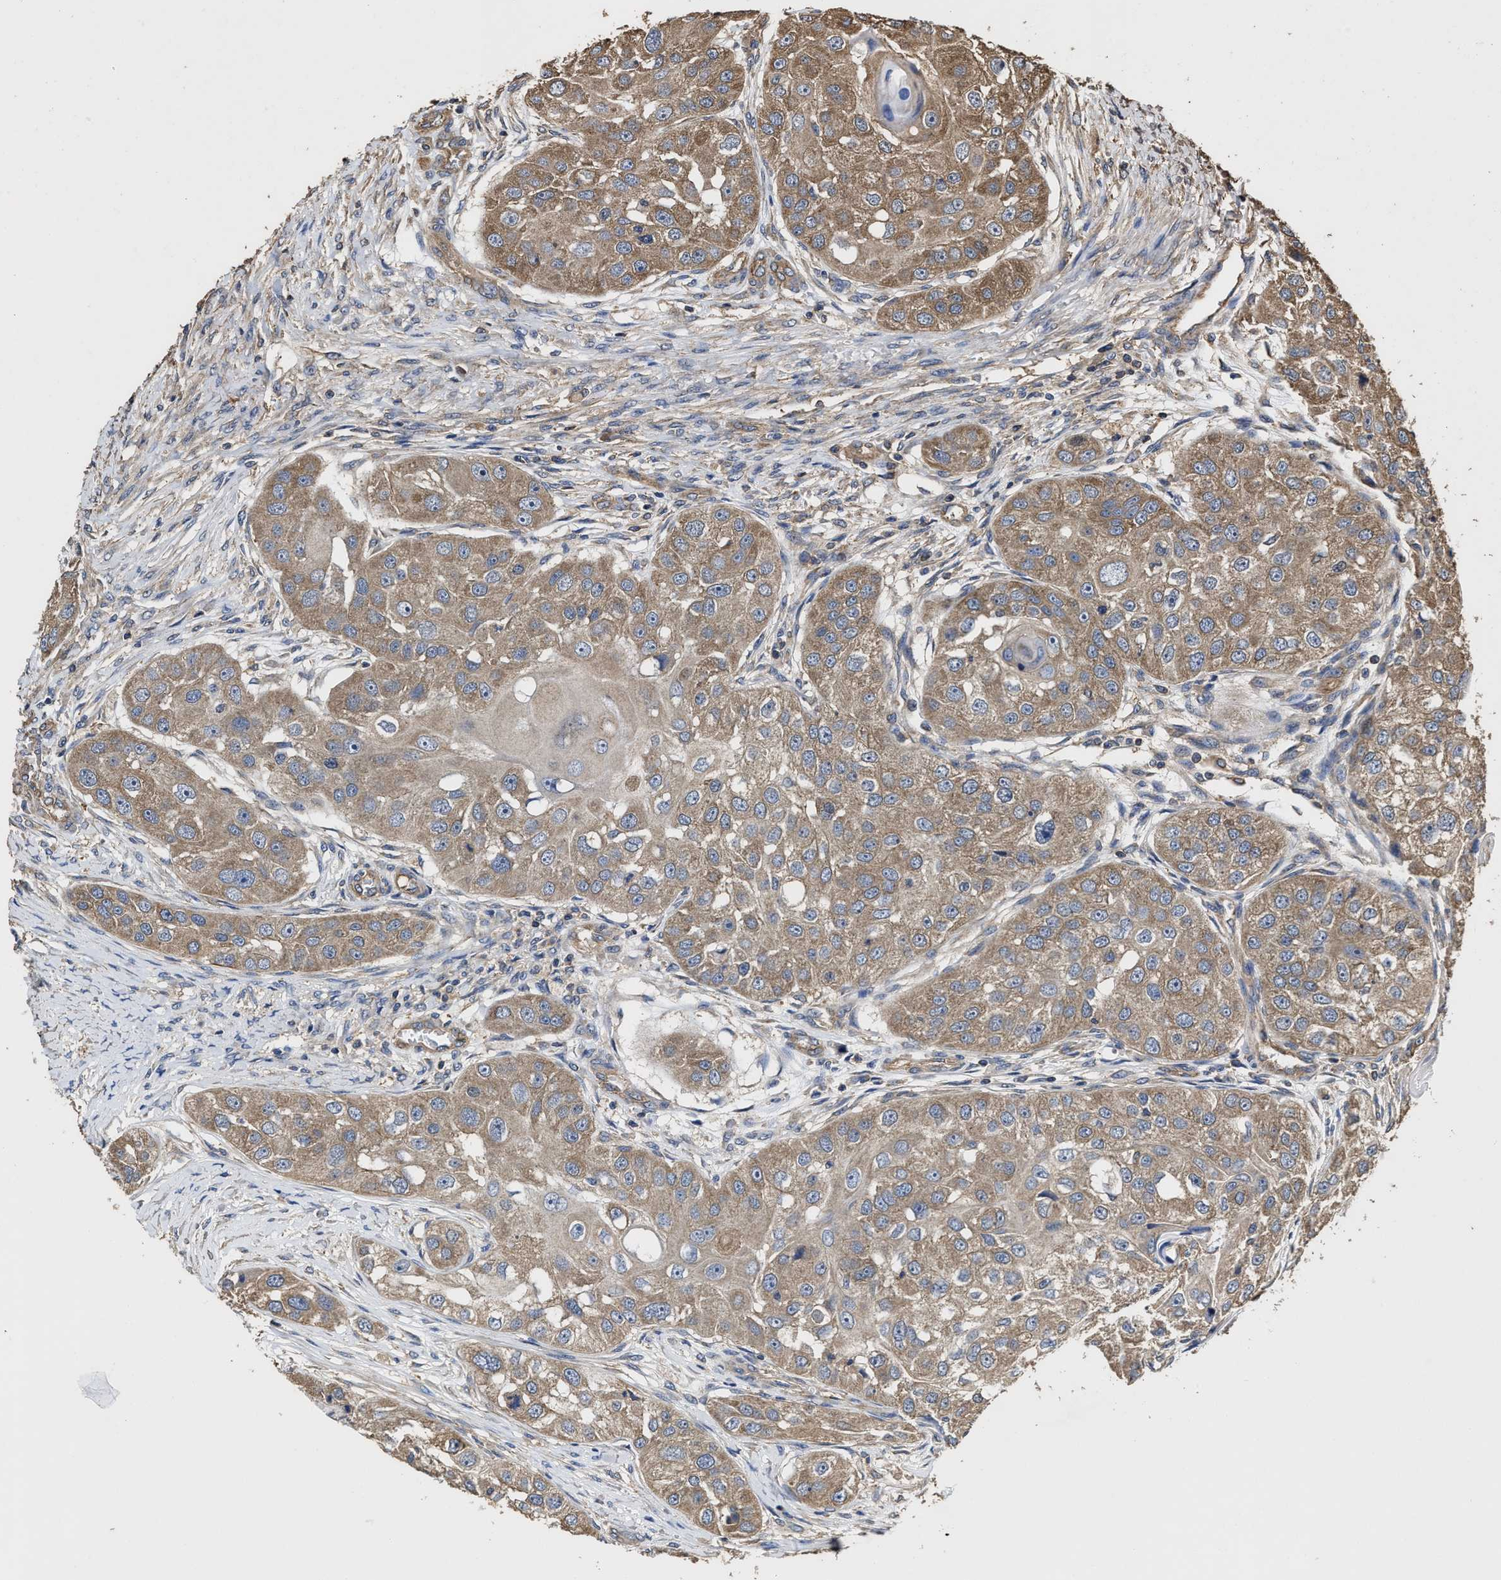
{"staining": {"intensity": "moderate", "quantity": ">75%", "location": "cytoplasmic/membranous"}, "tissue": "head and neck cancer", "cell_type": "Tumor cells", "image_type": "cancer", "snomed": [{"axis": "morphology", "description": "Normal tissue, NOS"}, {"axis": "morphology", "description": "Squamous cell carcinoma, NOS"}, {"axis": "topography", "description": "Skeletal muscle"}, {"axis": "topography", "description": "Head-Neck"}], "caption": "A high-resolution micrograph shows immunohistochemistry staining of head and neck cancer (squamous cell carcinoma), which reveals moderate cytoplasmic/membranous expression in about >75% of tumor cells. (DAB IHC, brown staining for protein, blue staining for nuclei).", "gene": "SFXN4", "patient": {"sex": "male", "age": 51}}